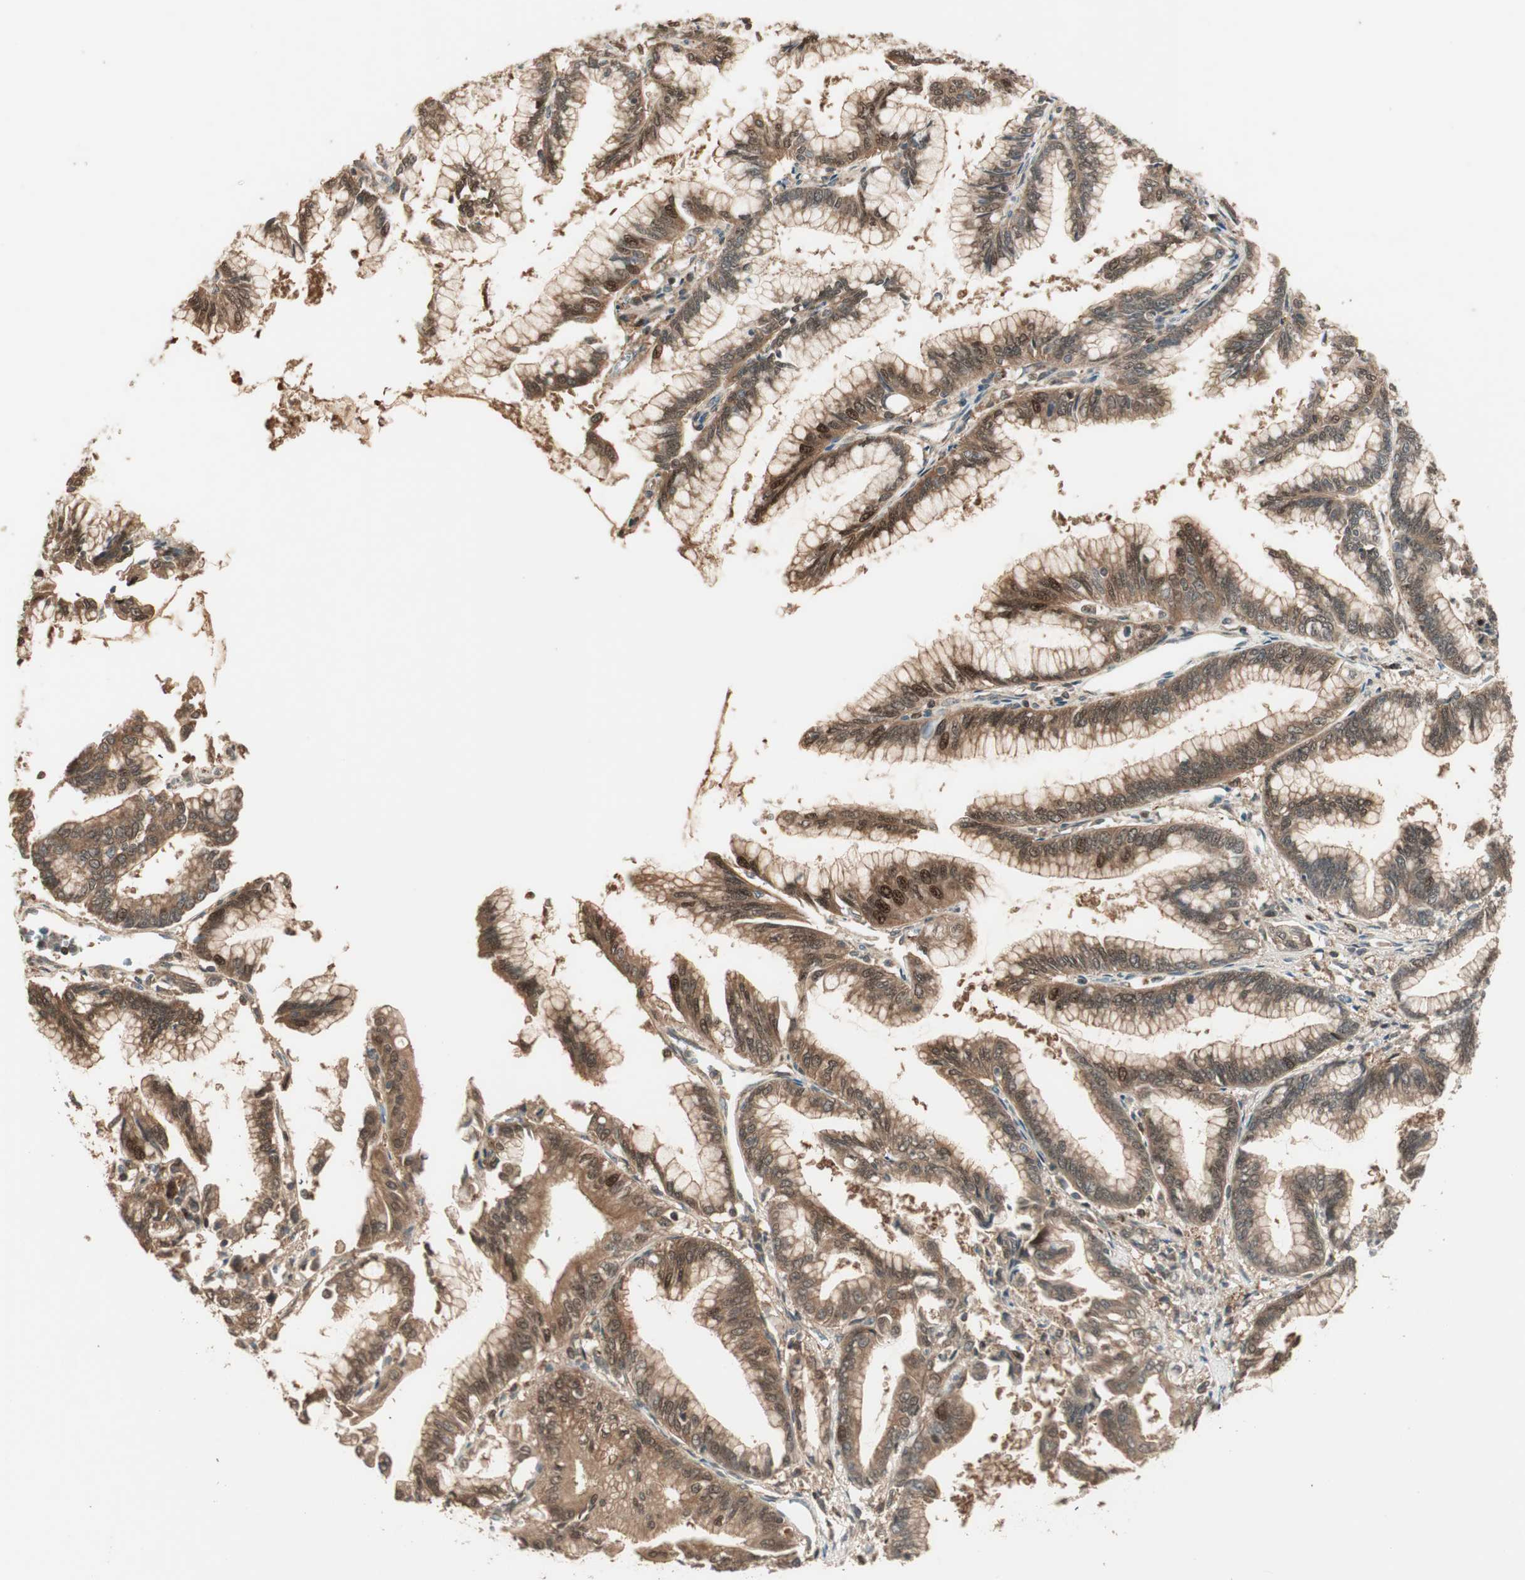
{"staining": {"intensity": "moderate", "quantity": ">75%", "location": "cytoplasmic/membranous,nuclear"}, "tissue": "pancreatic cancer", "cell_type": "Tumor cells", "image_type": "cancer", "snomed": [{"axis": "morphology", "description": "Adenocarcinoma, NOS"}, {"axis": "topography", "description": "Pancreas"}], "caption": "IHC photomicrograph of neoplastic tissue: adenocarcinoma (pancreatic) stained using immunohistochemistry exhibits medium levels of moderate protein expression localized specifically in the cytoplasmic/membranous and nuclear of tumor cells, appearing as a cytoplasmic/membranous and nuclear brown color.", "gene": "CNOT4", "patient": {"sex": "female", "age": 64}}